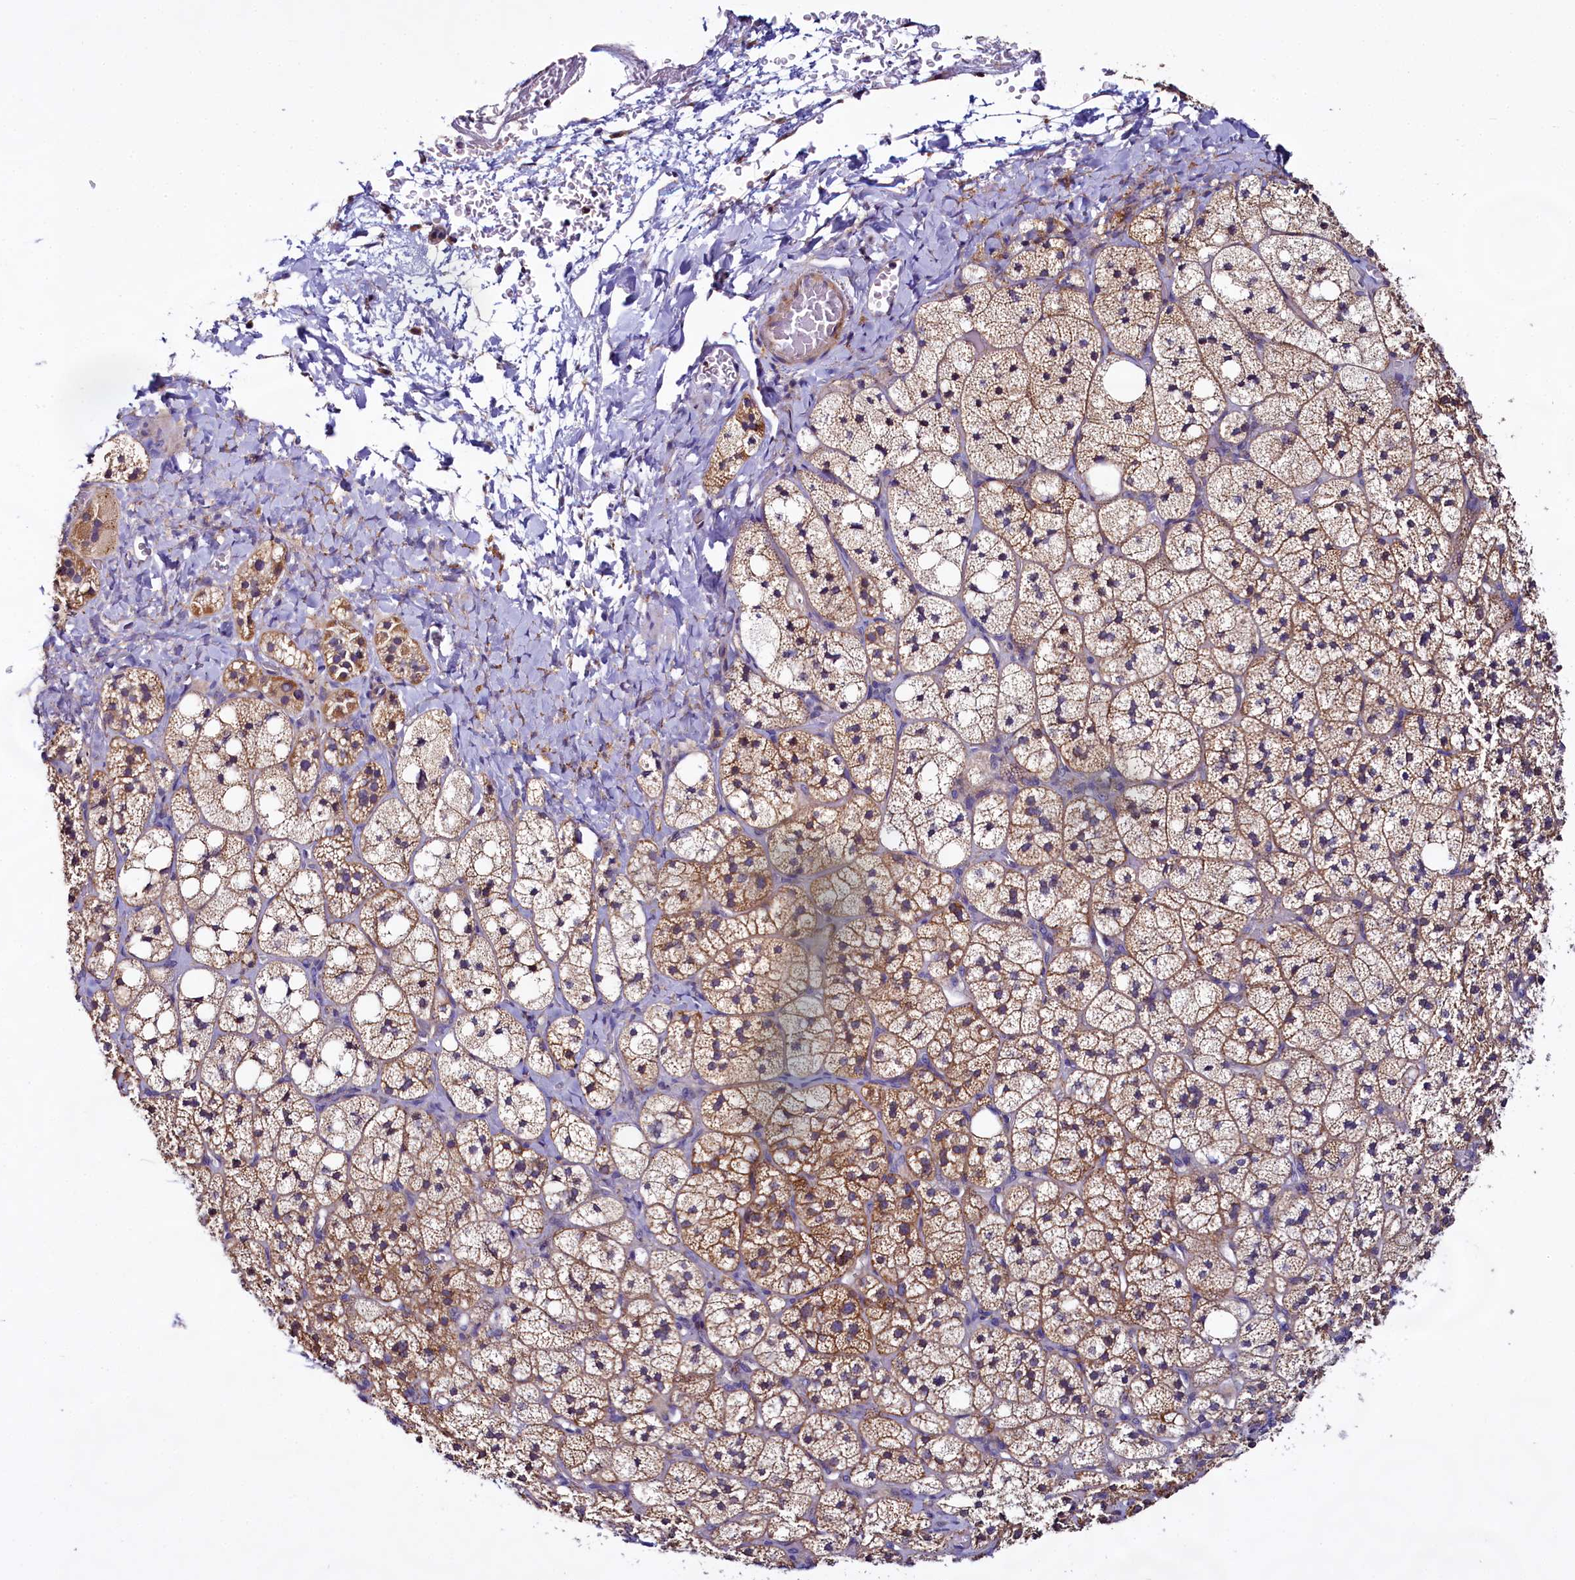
{"staining": {"intensity": "strong", "quantity": "25%-75%", "location": "cytoplasmic/membranous"}, "tissue": "adrenal gland", "cell_type": "Glandular cells", "image_type": "normal", "snomed": [{"axis": "morphology", "description": "Normal tissue, NOS"}, {"axis": "topography", "description": "Adrenal gland"}], "caption": "Adrenal gland stained with immunohistochemistry displays strong cytoplasmic/membranous expression in approximately 25%-75% of glandular cells. (Stains: DAB in brown, nuclei in blue, Microscopy: brightfield microscopy at high magnification).", "gene": "CEP295", "patient": {"sex": "male", "age": 61}}